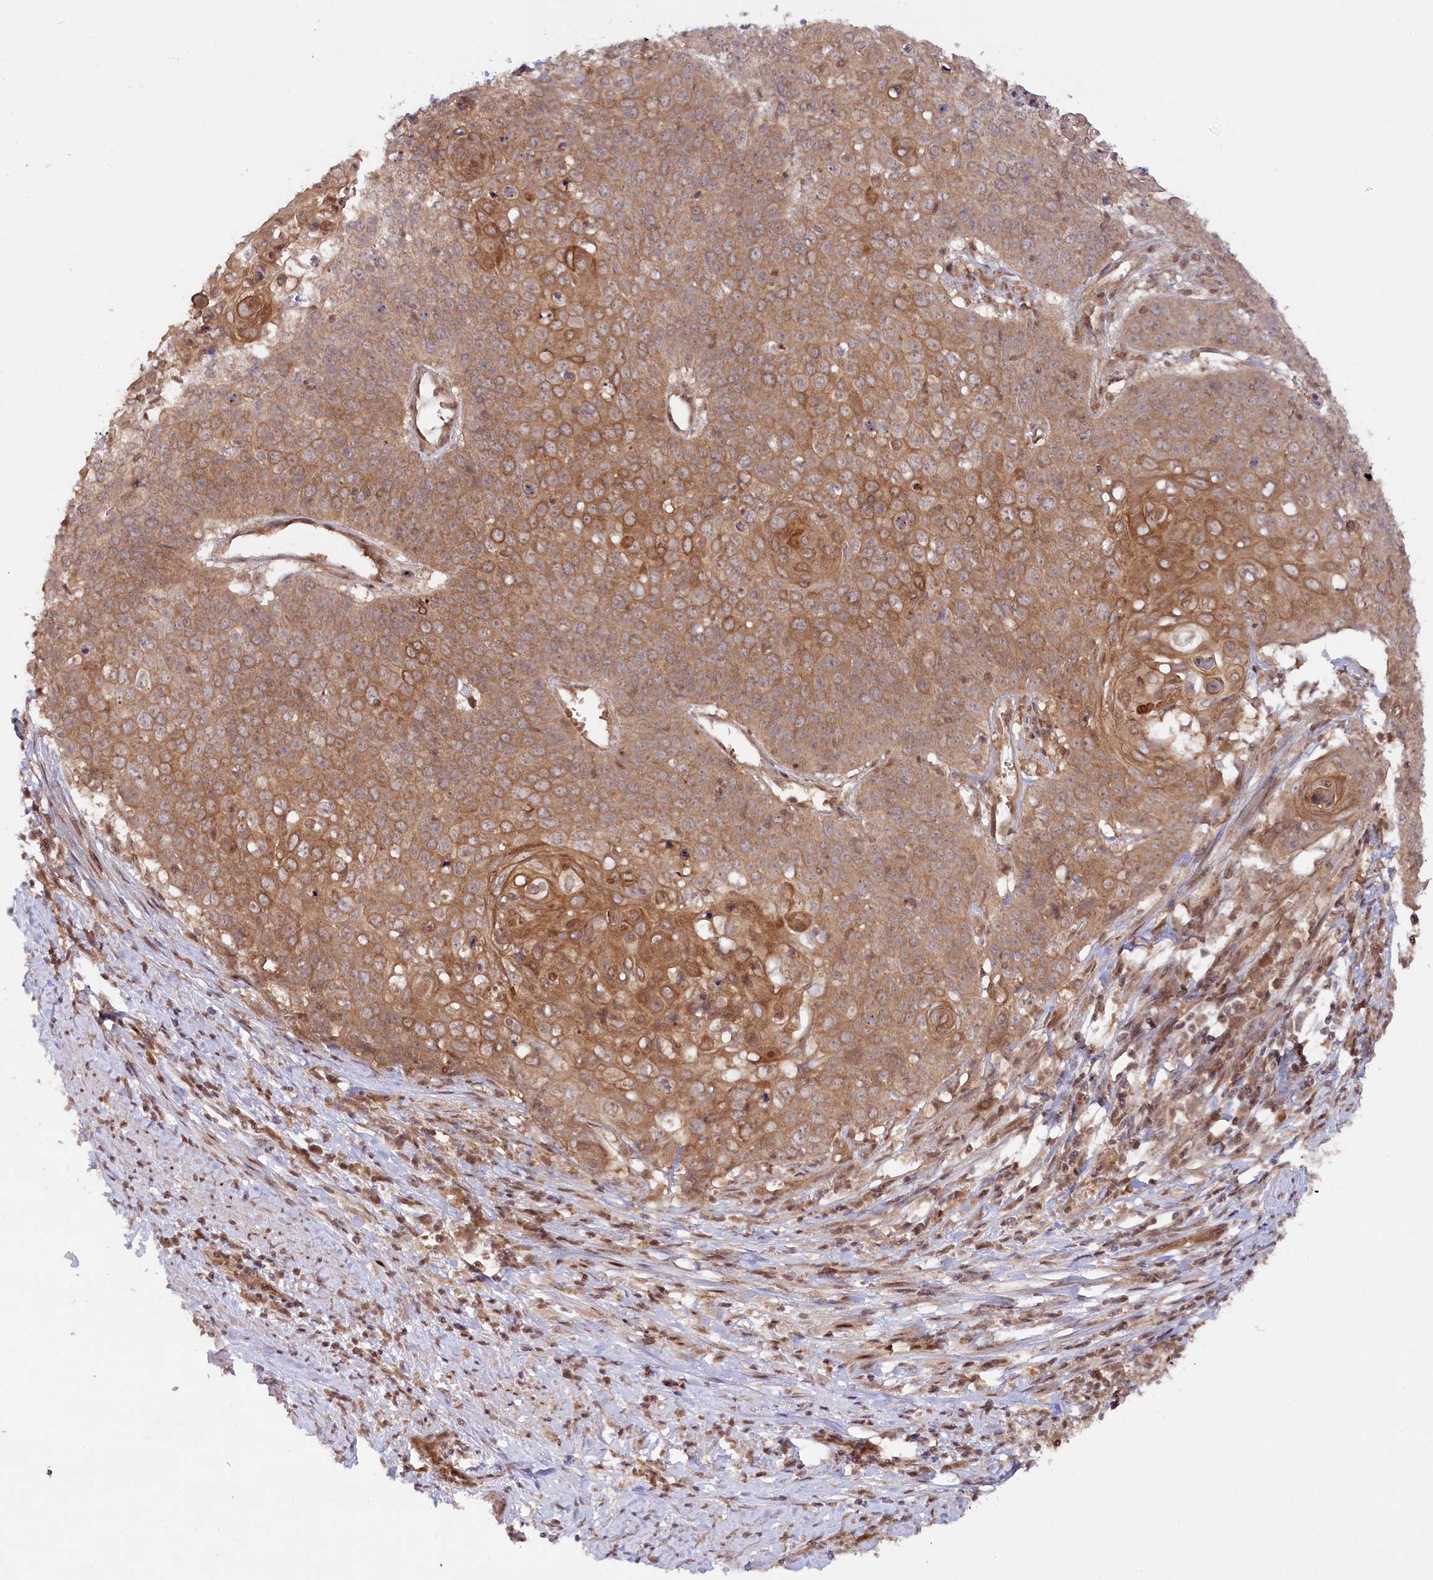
{"staining": {"intensity": "moderate", "quantity": ">75%", "location": "cytoplasmic/membranous"}, "tissue": "cervical cancer", "cell_type": "Tumor cells", "image_type": "cancer", "snomed": [{"axis": "morphology", "description": "Squamous cell carcinoma, NOS"}, {"axis": "topography", "description": "Cervix"}], "caption": "Immunohistochemical staining of cervical cancer demonstrates moderate cytoplasmic/membranous protein expression in approximately >75% of tumor cells. Using DAB (brown) and hematoxylin (blue) stains, captured at high magnification using brightfield microscopy.", "gene": "CCDC65", "patient": {"sex": "female", "age": 39}}